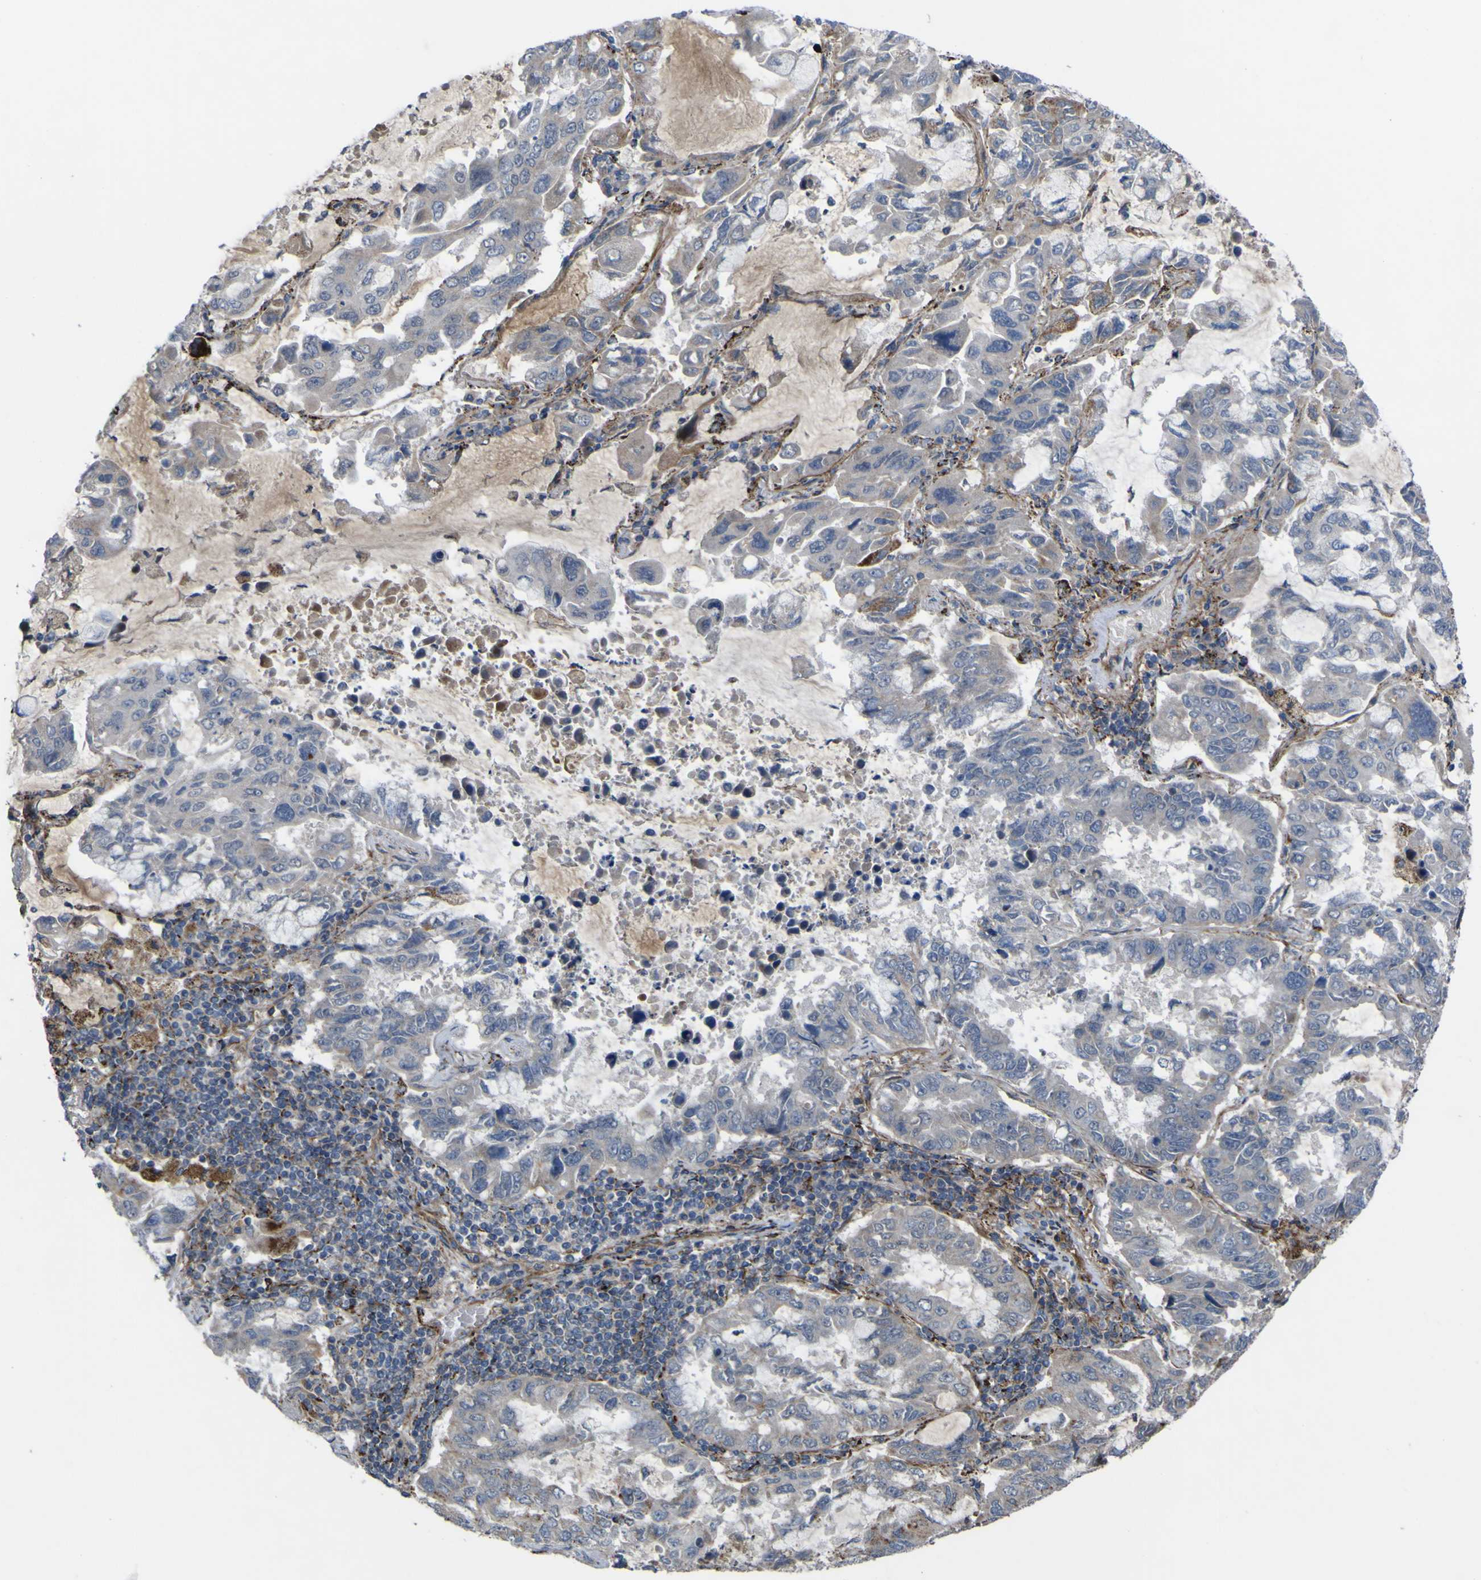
{"staining": {"intensity": "moderate", "quantity": "<25%", "location": "cytoplasmic/membranous"}, "tissue": "lung cancer", "cell_type": "Tumor cells", "image_type": "cancer", "snomed": [{"axis": "morphology", "description": "Adenocarcinoma, NOS"}, {"axis": "topography", "description": "Lung"}], "caption": "Lung cancer (adenocarcinoma) stained with a brown dye exhibits moderate cytoplasmic/membranous positive staining in about <25% of tumor cells.", "gene": "GPLD1", "patient": {"sex": "male", "age": 64}}